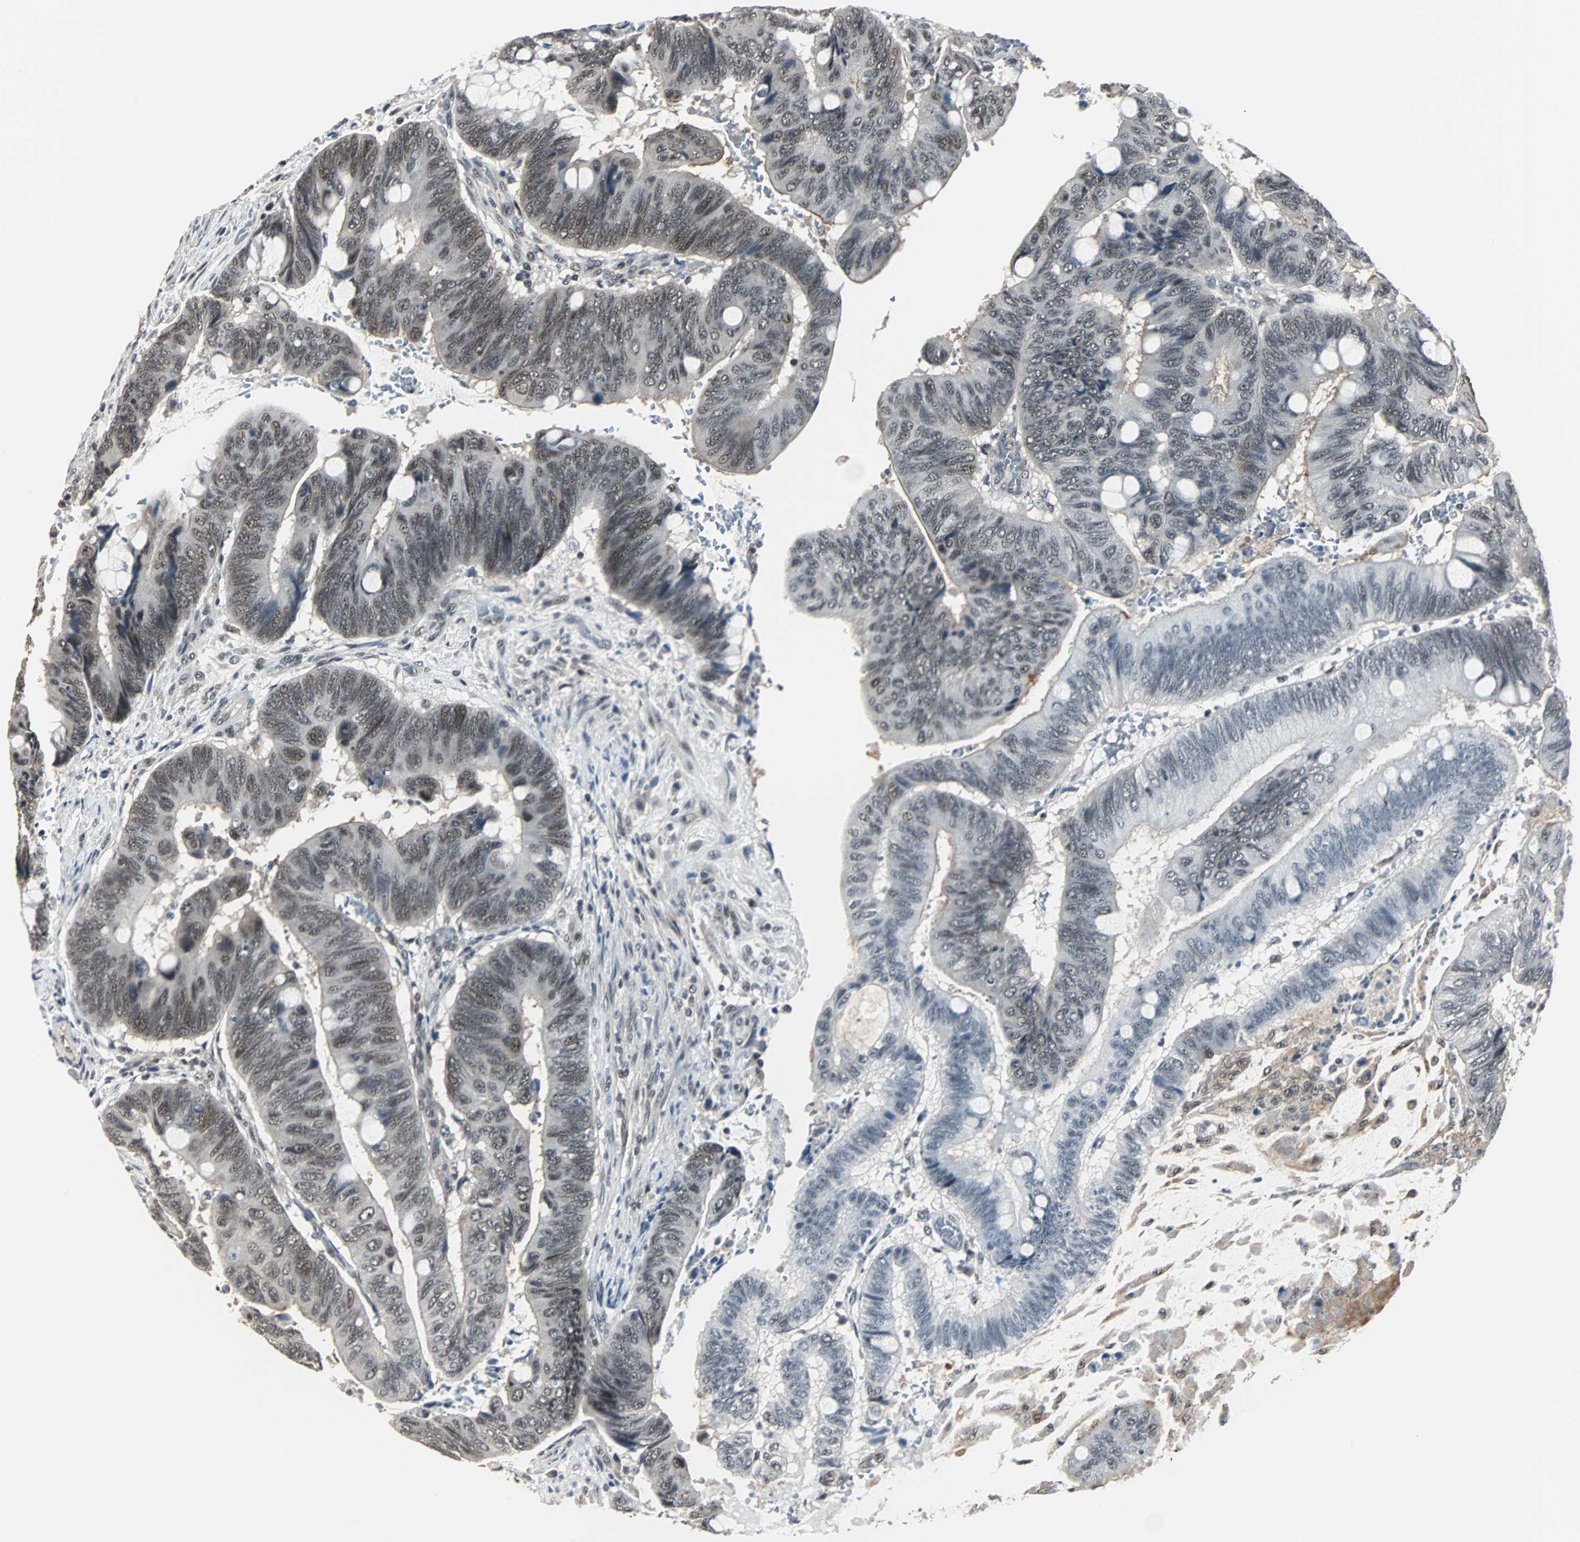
{"staining": {"intensity": "moderate", "quantity": ">75%", "location": "nuclear"}, "tissue": "colorectal cancer", "cell_type": "Tumor cells", "image_type": "cancer", "snomed": [{"axis": "morphology", "description": "Normal tissue, NOS"}, {"axis": "morphology", "description": "Adenocarcinoma, NOS"}, {"axis": "topography", "description": "Rectum"}], "caption": "There is medium levels of moderate nuclear expression in tumor cells of adenocarcinoma (colorectal), as demonstrated by immunohistochemical staining (brown color).", "gene": "MKX", "patient": {"sex": "male", "age": 92}}